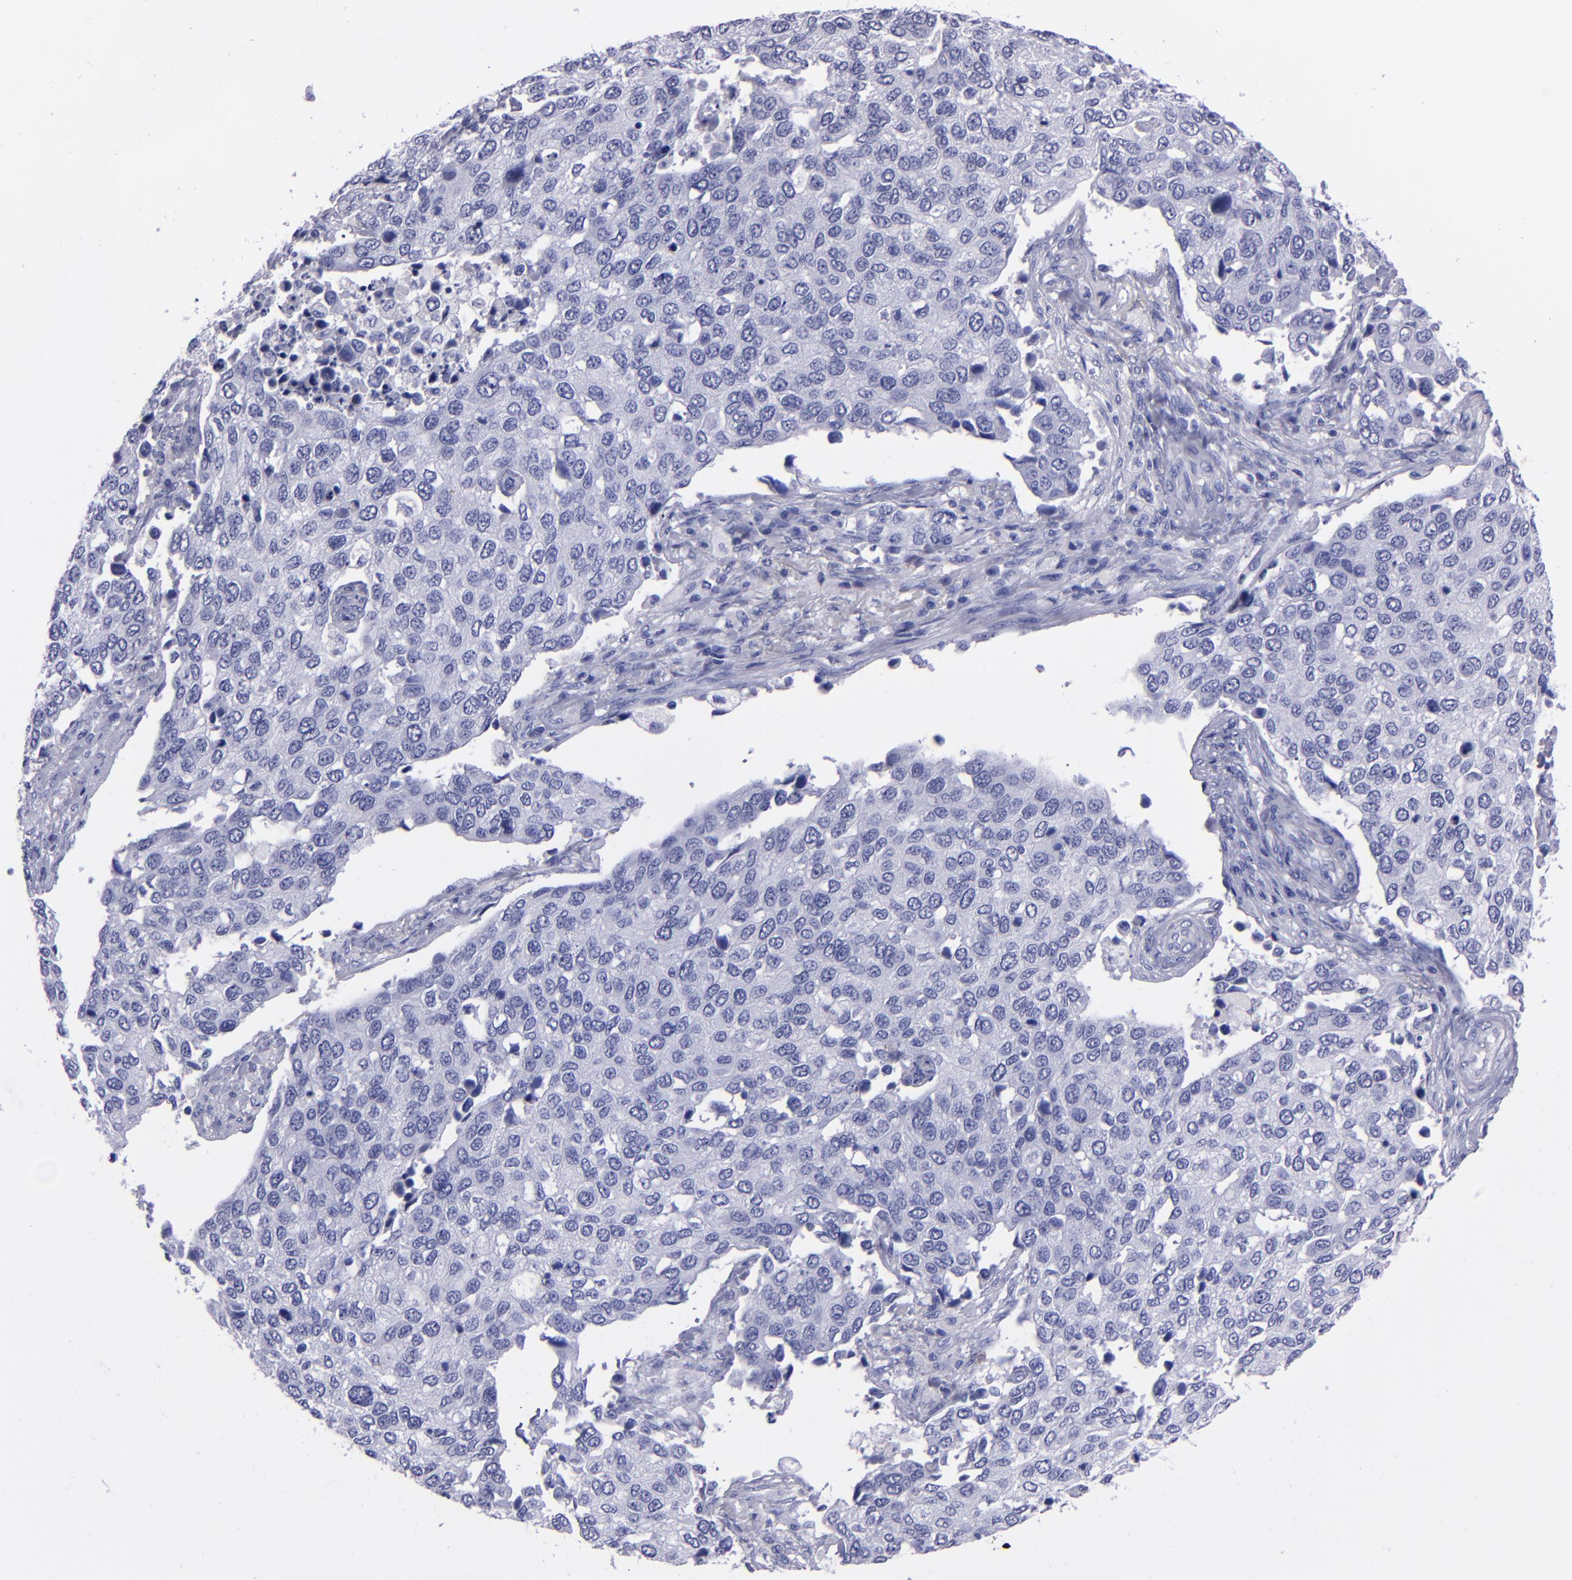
{"staining": {"intensity": "negative", "quantity": "none", "location": "none"}, "tissue": "cervical cancer", "cell_type": "Tumor cells", "image_type": "cancer", "snomed": [{"axis": "morphology", "description": "Squamous cell carcinoma, NOS"}, {"axis": "topography", "description": "Cervix"}], "caption": "Tumor cells show no significant staining in cervical cancer.", "gene": "CD37", "patient": {"sex": "female", "age": 54}}